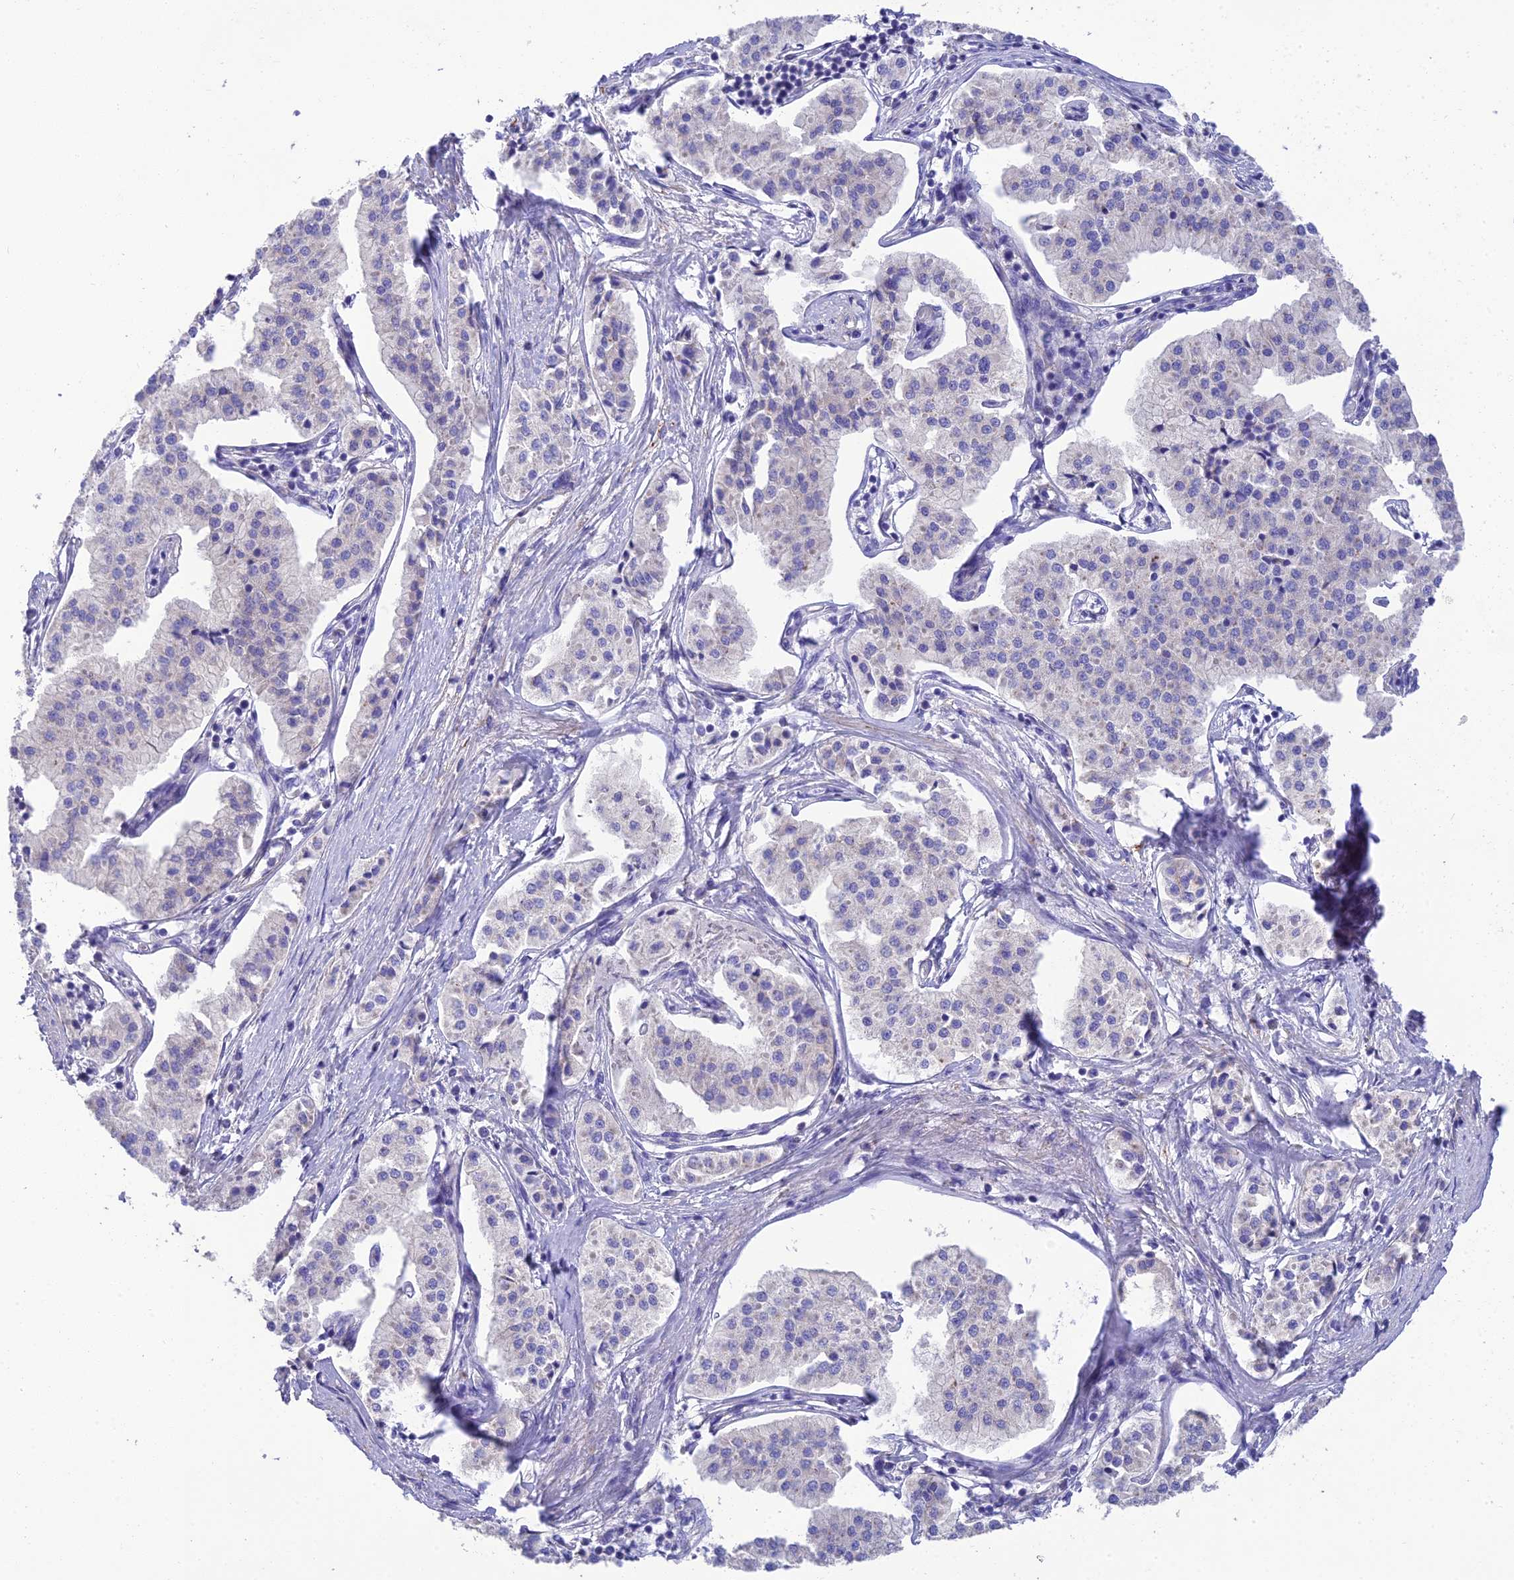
{"staining": {"intensity": "negative", "quantity": "none", "location": "none"}, "tissue": "pancreatic cancer", "cell_type": "Tumor cells", "image_type": "cancer", "snomed": [{"axis": "morphology", "description": "Adenocarcinoma, NOS"}, {"axis": "topography", "description": "Pancreas"}], "caption": "DAB immunohistochemical staining of pancreatic cancer (adenocarcinoma) displays no significant expression in tumor cells.", "gene": "HSD17B2", "patient": {"sex": "female", "age": 50}}